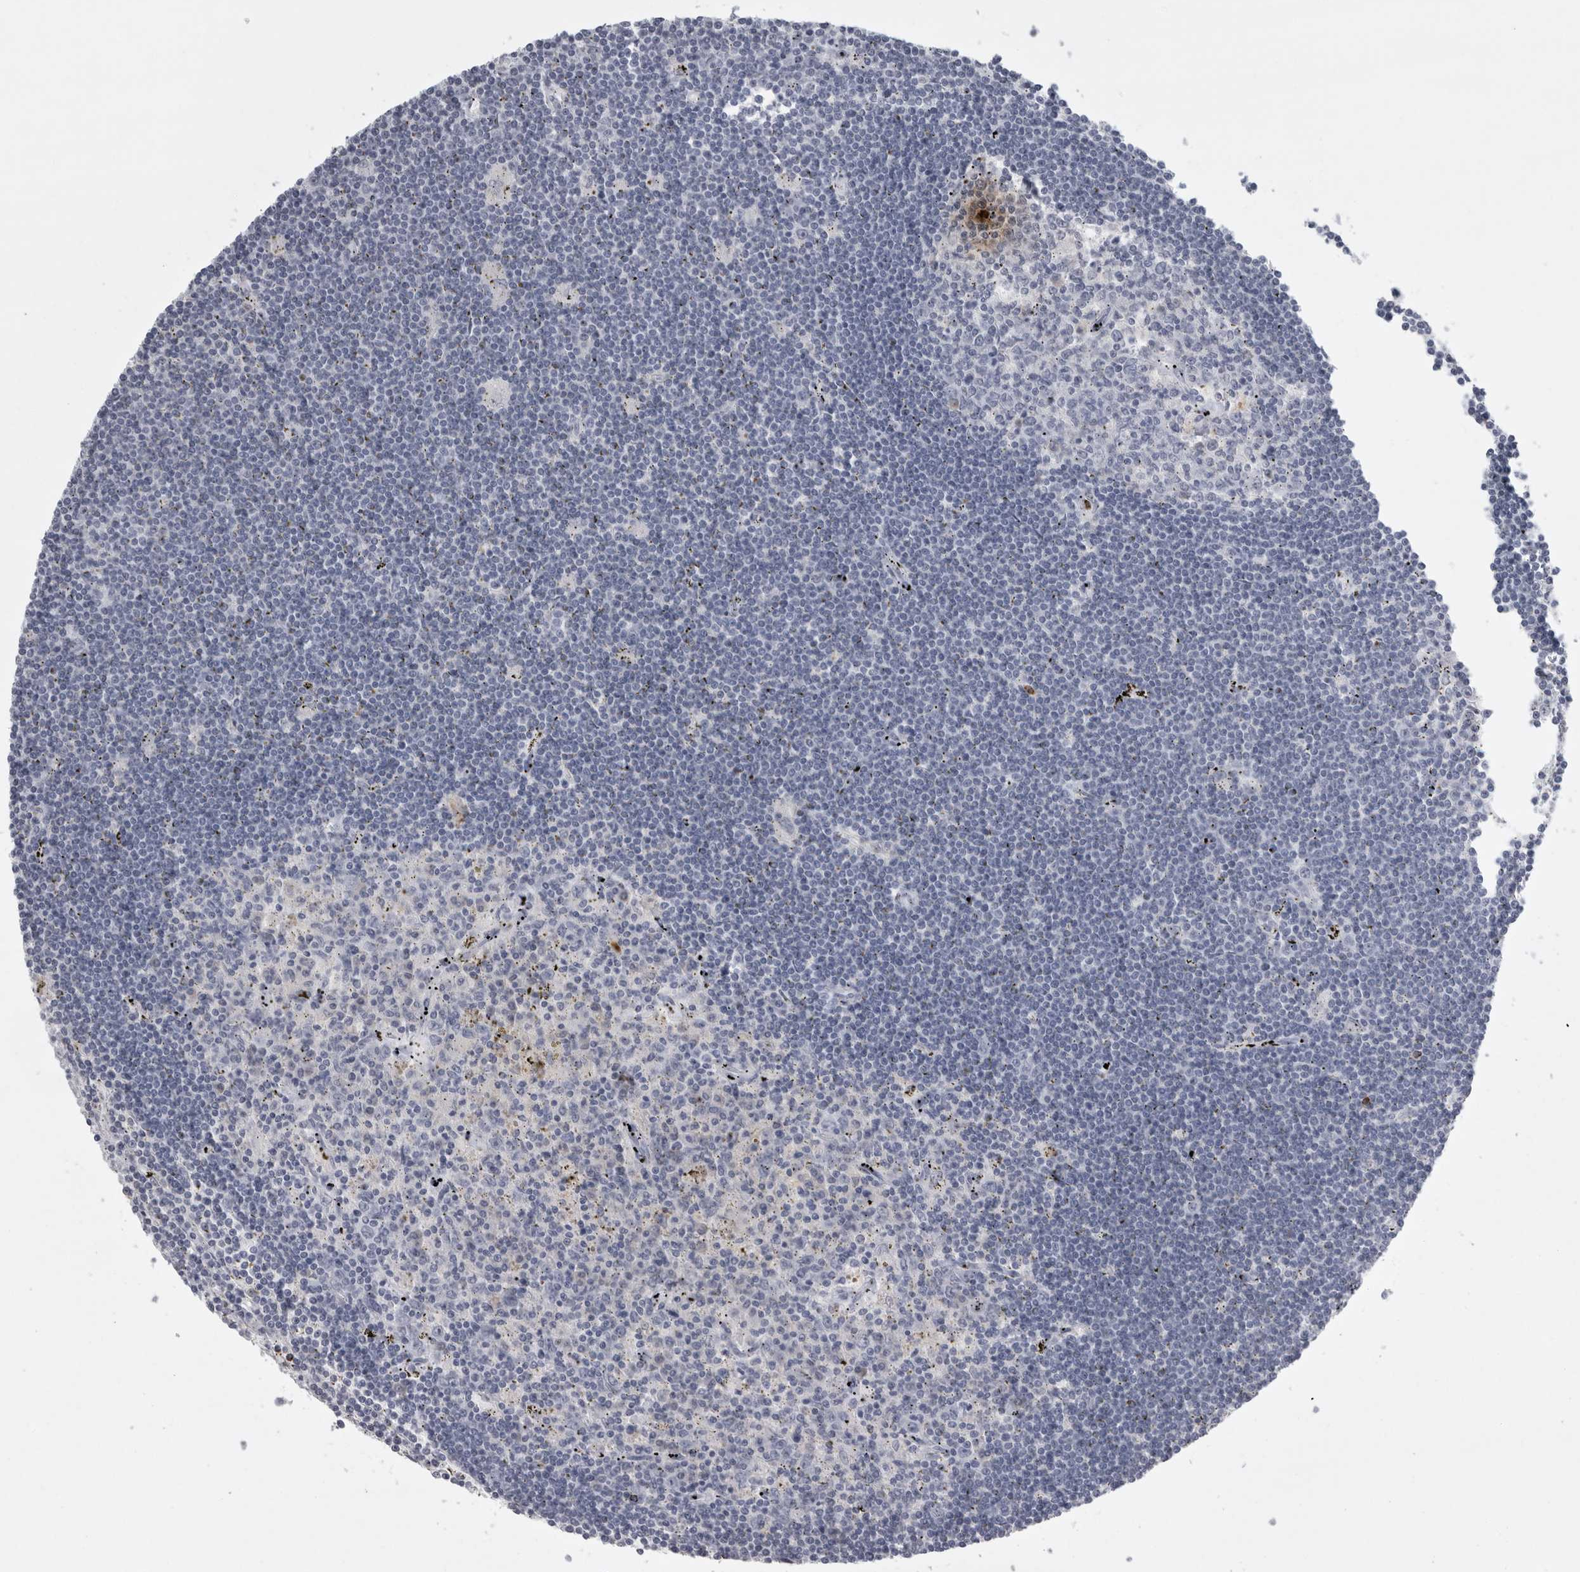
{"staining": {"intensity": "negative", "quantity": "none", "location": "none"}, "tissue": "lymphoma", "cell_type": "Tumor cells", "image_type": "cancer", "snomed": [{"axis": "morphology", "description": "Malignant lymphoma, non-Hodgkin's type, Low grade"}, {"axis": "topography", "description": "Spleen"}], "caption": "The photomicrograph displays no significant expression in tumor cells of lymphoma.", "gene": "GNLY", "patient": {"sex": "male", "age": 76}}